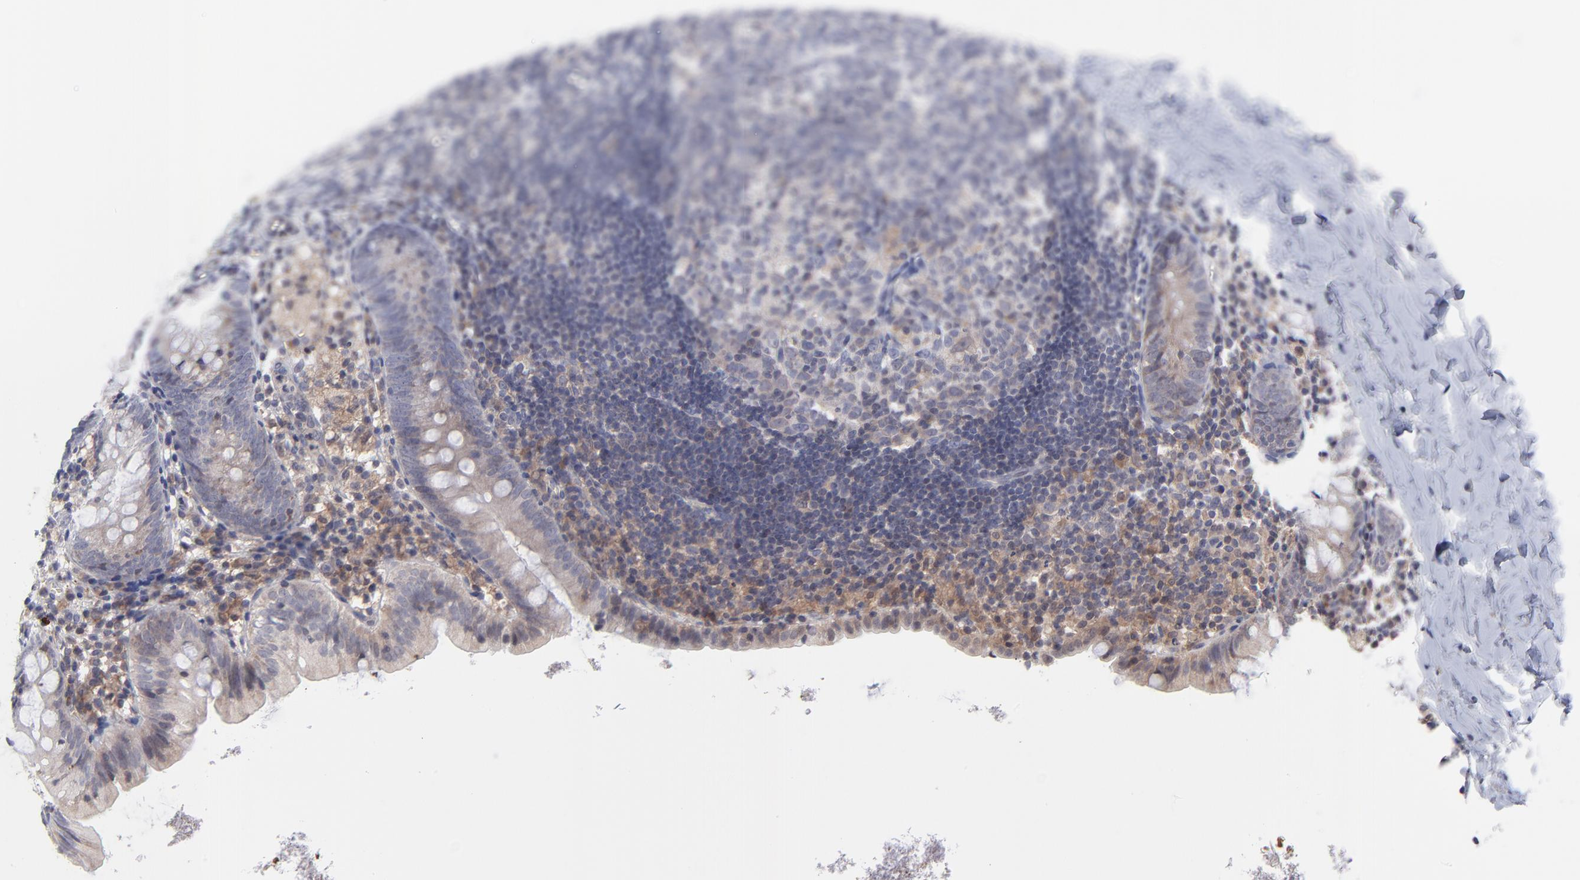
{"staining": {"intensity": "moderate", "quantity": ">75%", "location": "cytoplasmic/membranous"}, "tissue": "appendix", "cell_type": "Glandular cells", "image_type": "normal", "snomed": [{"axis": "morphology", "description": "Normal tissue, NOS"}, {"axis": "topography", "description": "Appendix"}], "caption": "Appendix was stained to show a protein in brown. There is medium levels of moderate cytoplasmic/membranous staining in approximately >75% of glandular cells.", "gene": "UBE2L6", "patient": {"sex": "female", "age": 9}}